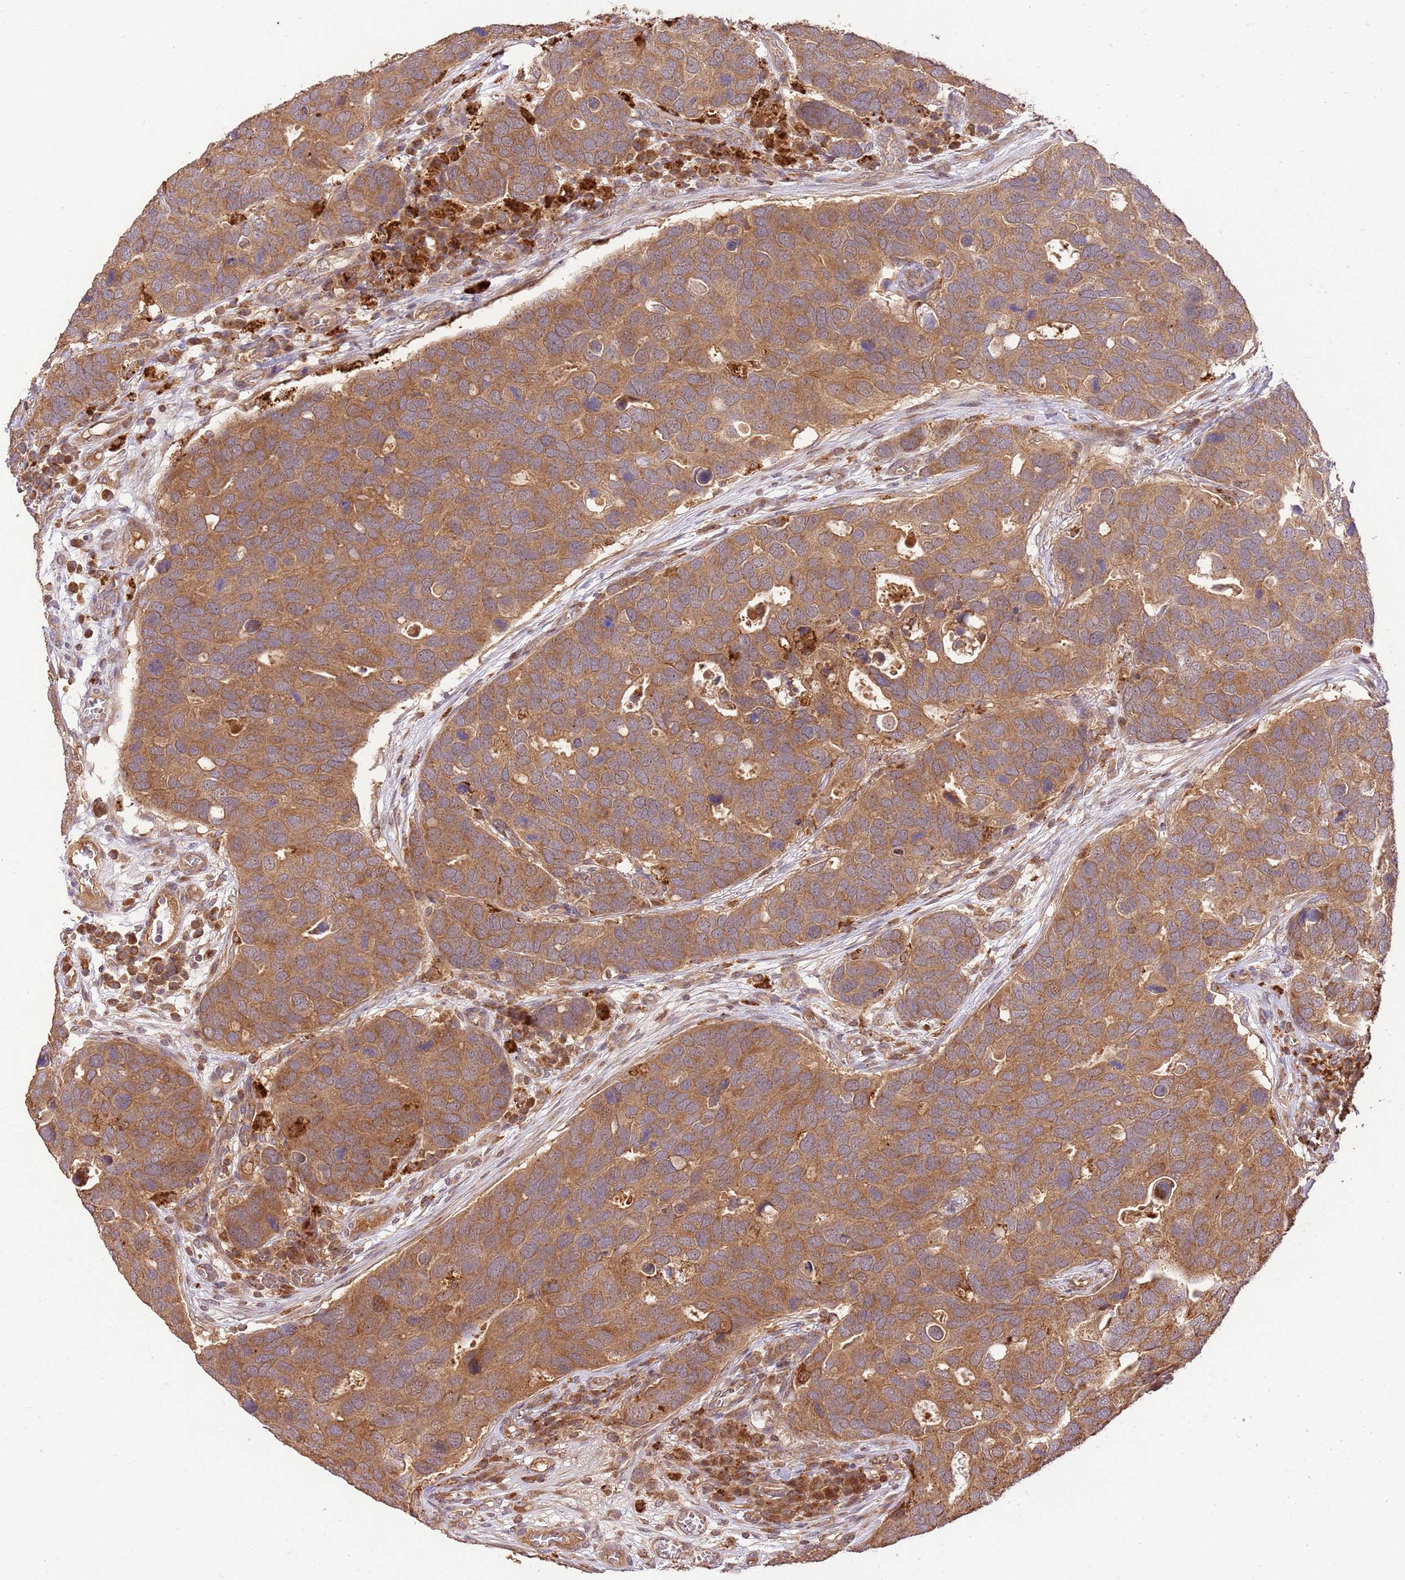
{"staining": {"intensity": "moderate", "quantity": ">75%", "location": "cytoplasmic/membranous"}, "tissue": "breast cancer", "cell_type": "Tumor cells", "image_type": "cancer", "snomed": [{"axis": "morphology", "description": "Duct carcinoma"}, {"axis": "topography", "description": "Breast"}], "caption": "Protein expression analysis of breast invasive ductal carcinoma reveals moderate cytoplasmic/membranous staining in approximately >75% of tumor cells.", "gene": "LRRC28", "patient": {"sex": "female", "age": 83}}